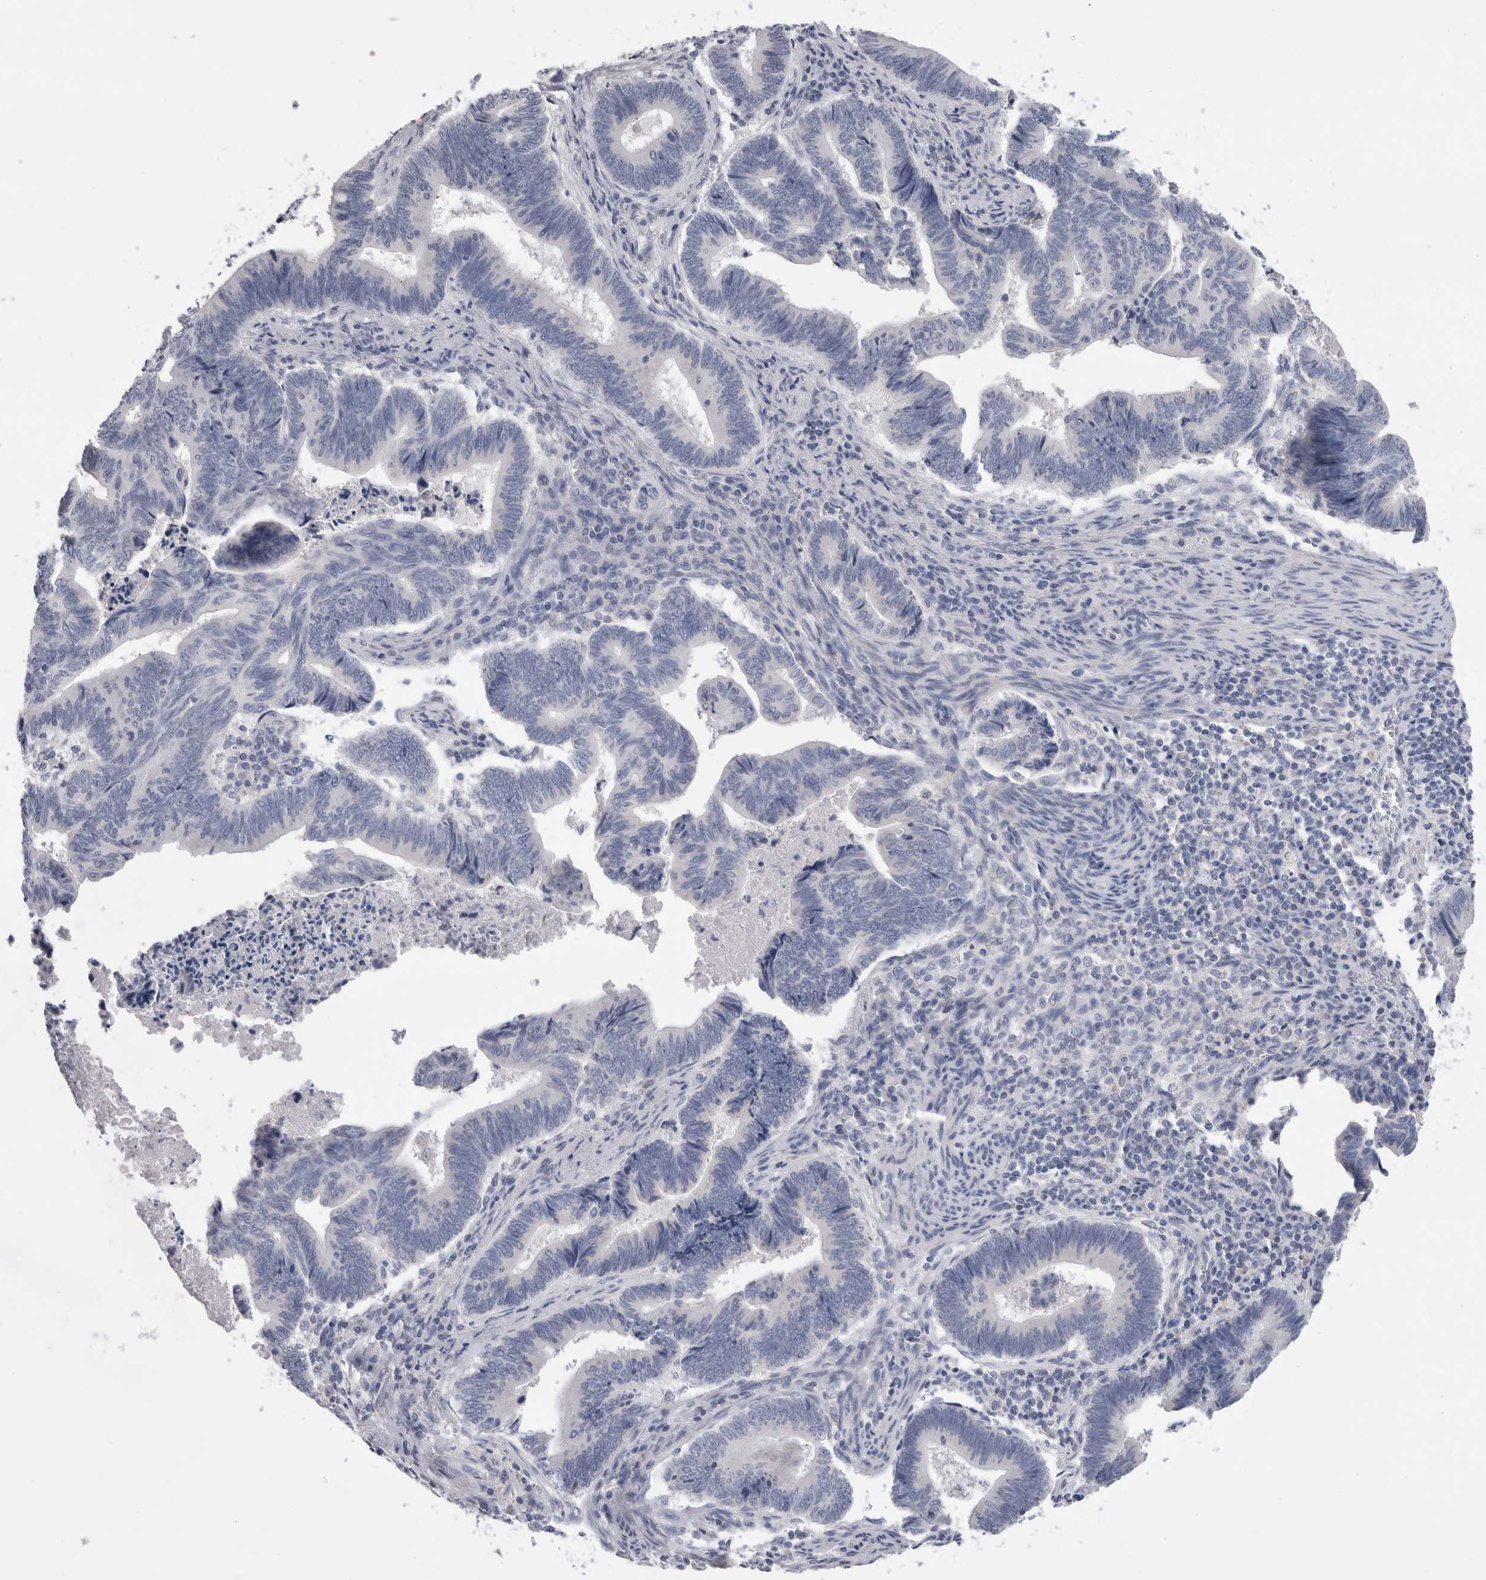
{"staining": {"intensity": "negative", "quantity": "none", "location": "none"}, "tissue": "pancreatic cancer", "cell_type": "Tumor cells", "image_type": "cancer", "snomed": [{"axis": "morphology", "description": "Adenocarcinoma, NOS"}, {"axis": "topography", "description": "Pancreas"}], "caption": "This is an immunohistochemistry (IHC) image of human adenocarcinoma (pancreatic). There is no expression in tumor cells.", "gene": "DHRS4", "patient": {"sex": "female", "age": 70}}